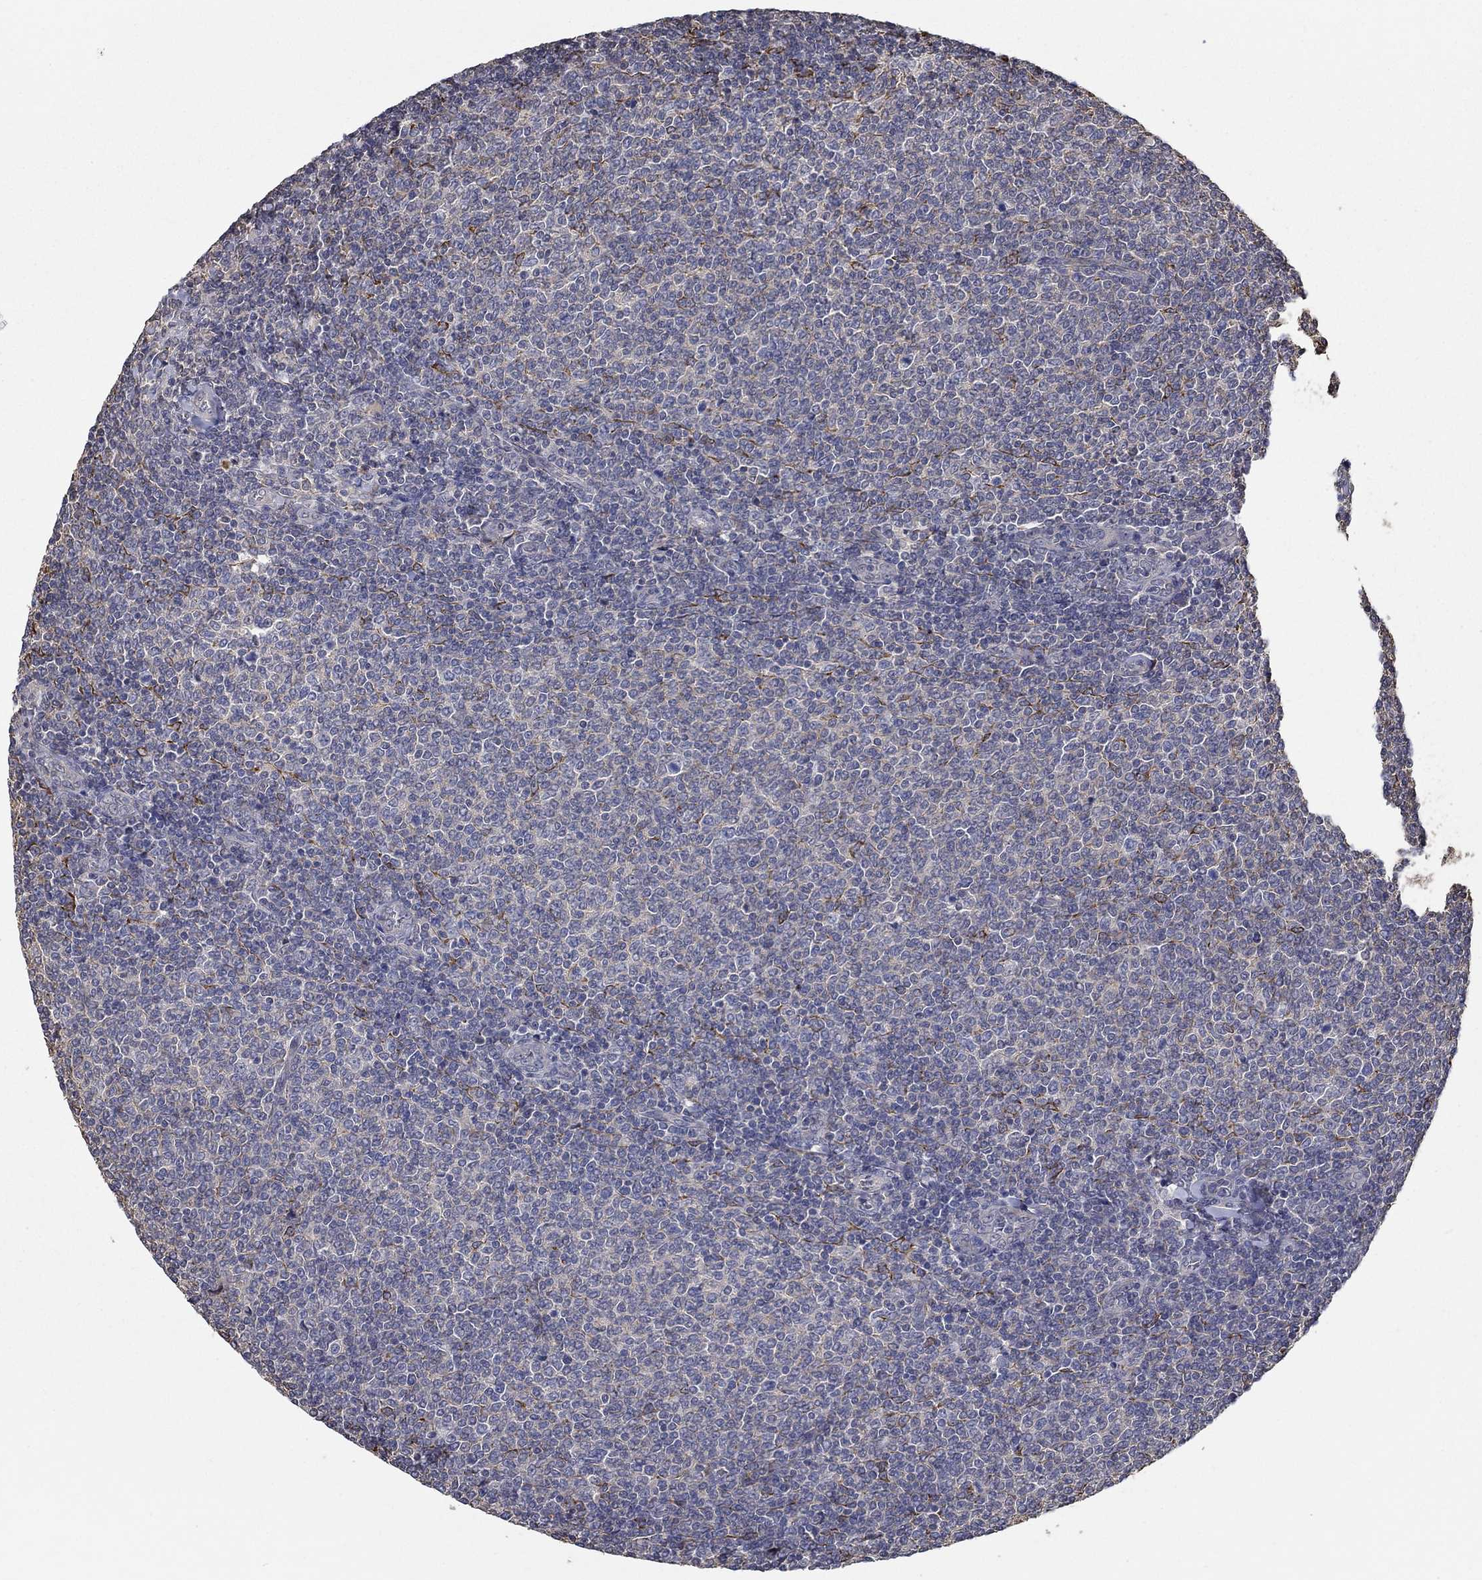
{"staining": {"intensity": "negative", "quantity": "none", "location": "none"}, "tissue": "lymphoma", "cell_type": "Tumor cells", "image_type": "cancer", "snomed": [{"axis": "morphology", "description": "Malignant lymphoma, non-Hodgkin's type, Low grade"}, {"axis": "topography", "description": "Lymph node"}], "caption": "An image of human lymphoma is negative for staining in tumor cells.", "gene": "IL10", "patient": {"sex": "male", "age": 52}}